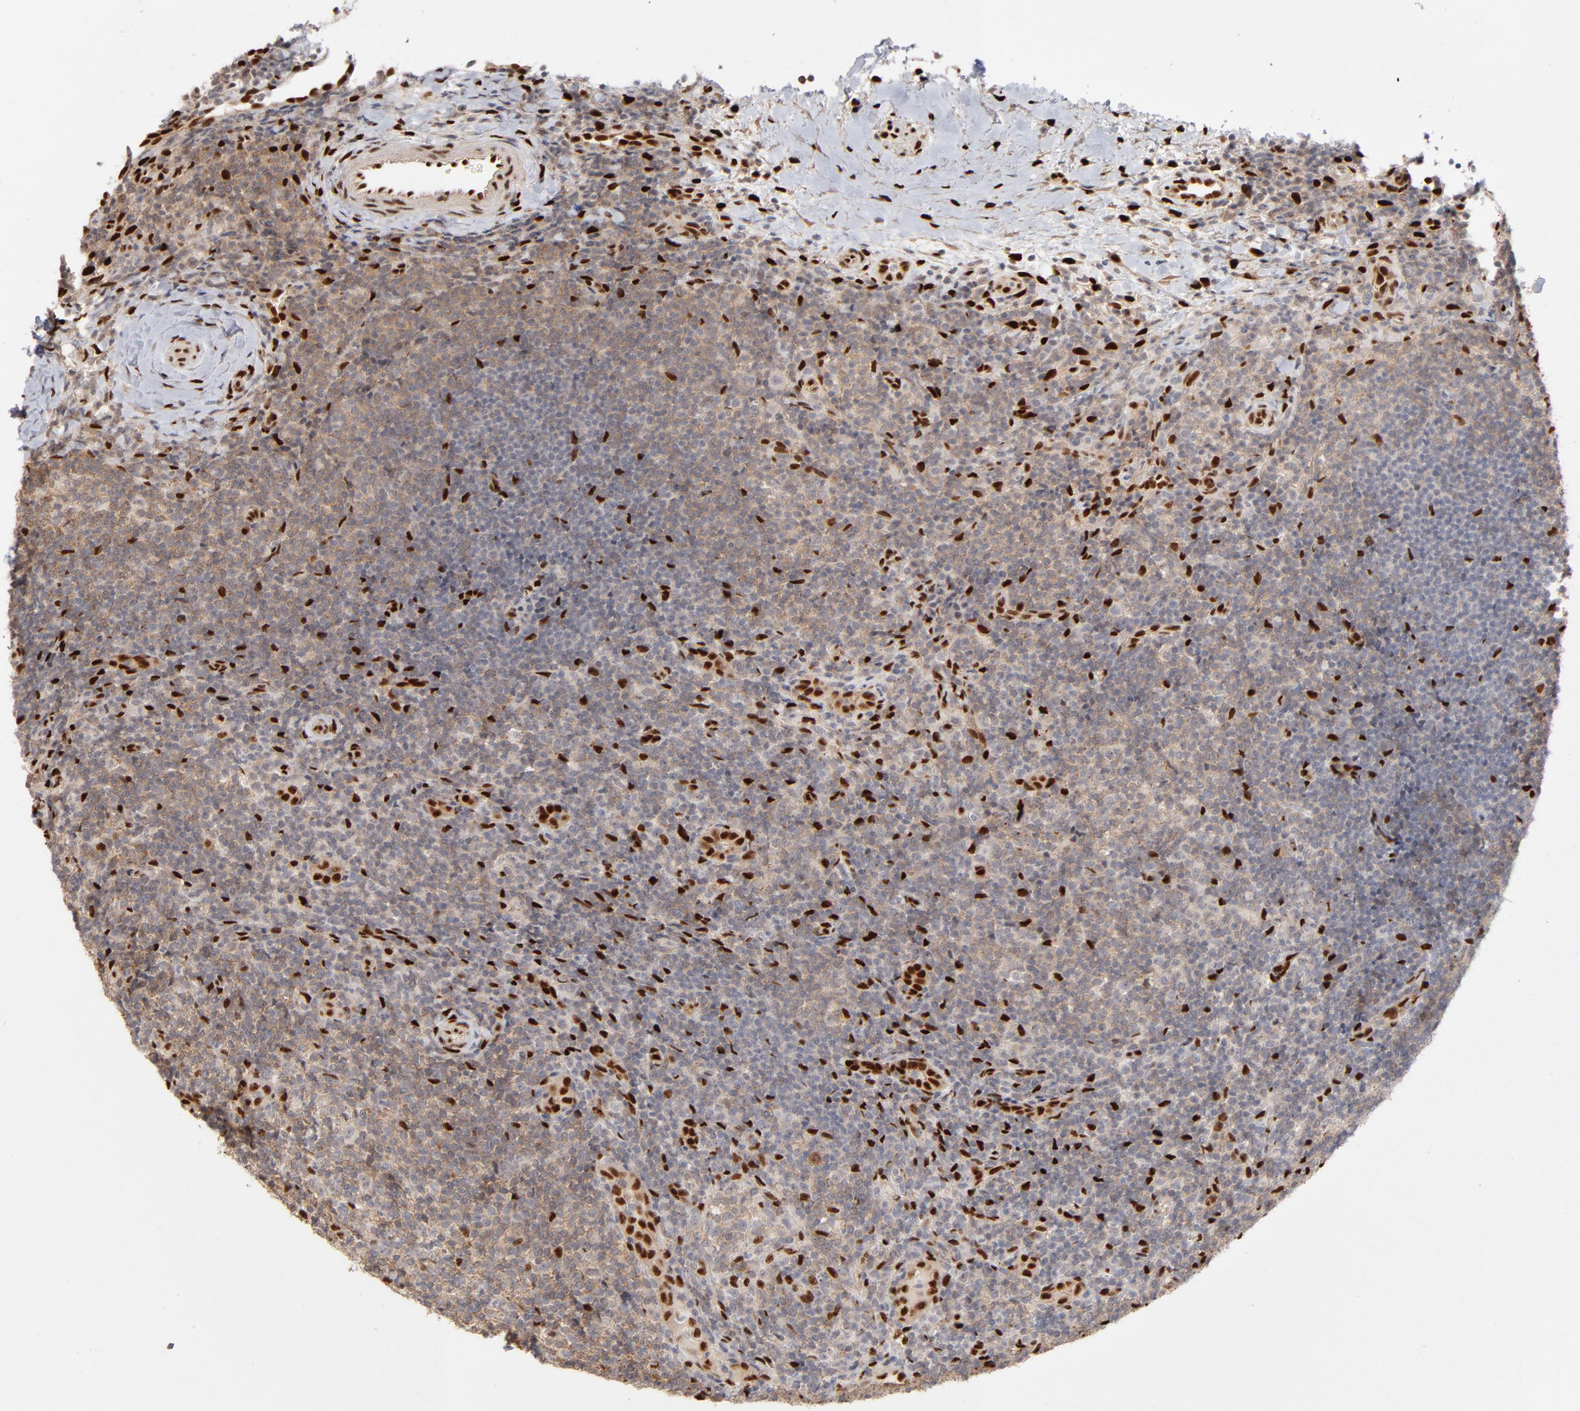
{"staining": {"intensity": "negative", "quantity": "none", "location": "none"}, "tissue": "lymphoma", "cell_type": "Tumor cells", "image_type": "cancer", "snomed": [{"axis": "morphology", "description": "Malignant lymphoma, non-Hodgkin's type, Low grade"}, {"axis": "topography", "description": "Lymph node"}], "caption": "Immunohistochemistry (IHC) image of lymphoma stained for a protein (brown), which reveals no staining in tumor cells.", "gene": "NFIB", "patient": {"sex": "female", "age": 76}}